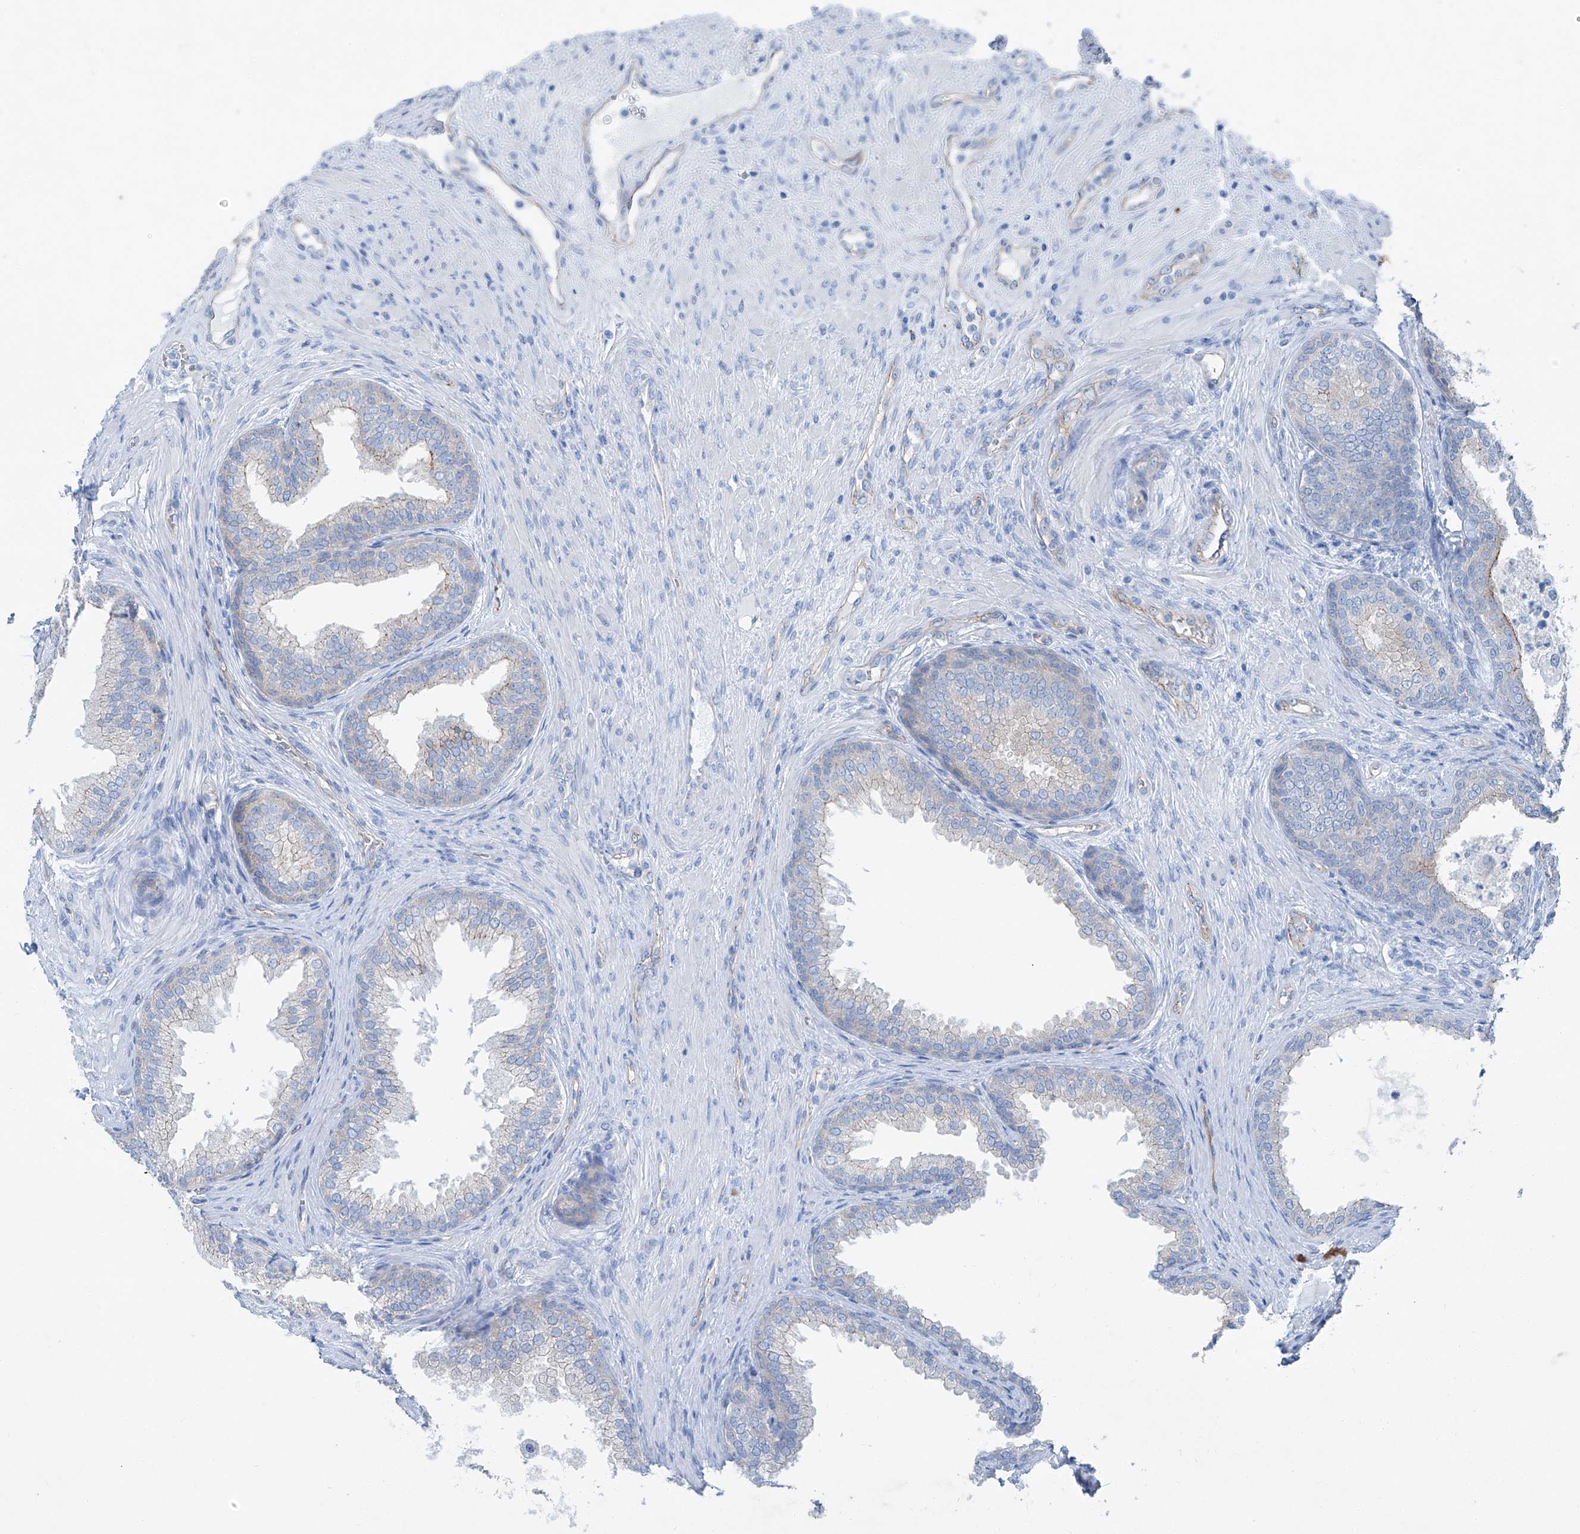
{"staining": {"intensity": "weak", "quantity": "<25%", "location": "cytoplasmic/membranous"}, "tissue": "prostate", "cell_type": "Glandular cells", "image_type": "normal", "snomed": [{"axis": "morphology", "description": "Normal tissue, NOS"}, {"axis": "topography", "description": "Prostate"}], "caption": "An immunohistochemistry (IHC) micrograph of normal prostate is shown. There is no staining in glandular cells of prostate.", "gene": "MAGI1", "patient": {"sex": "male", "age": 76}}